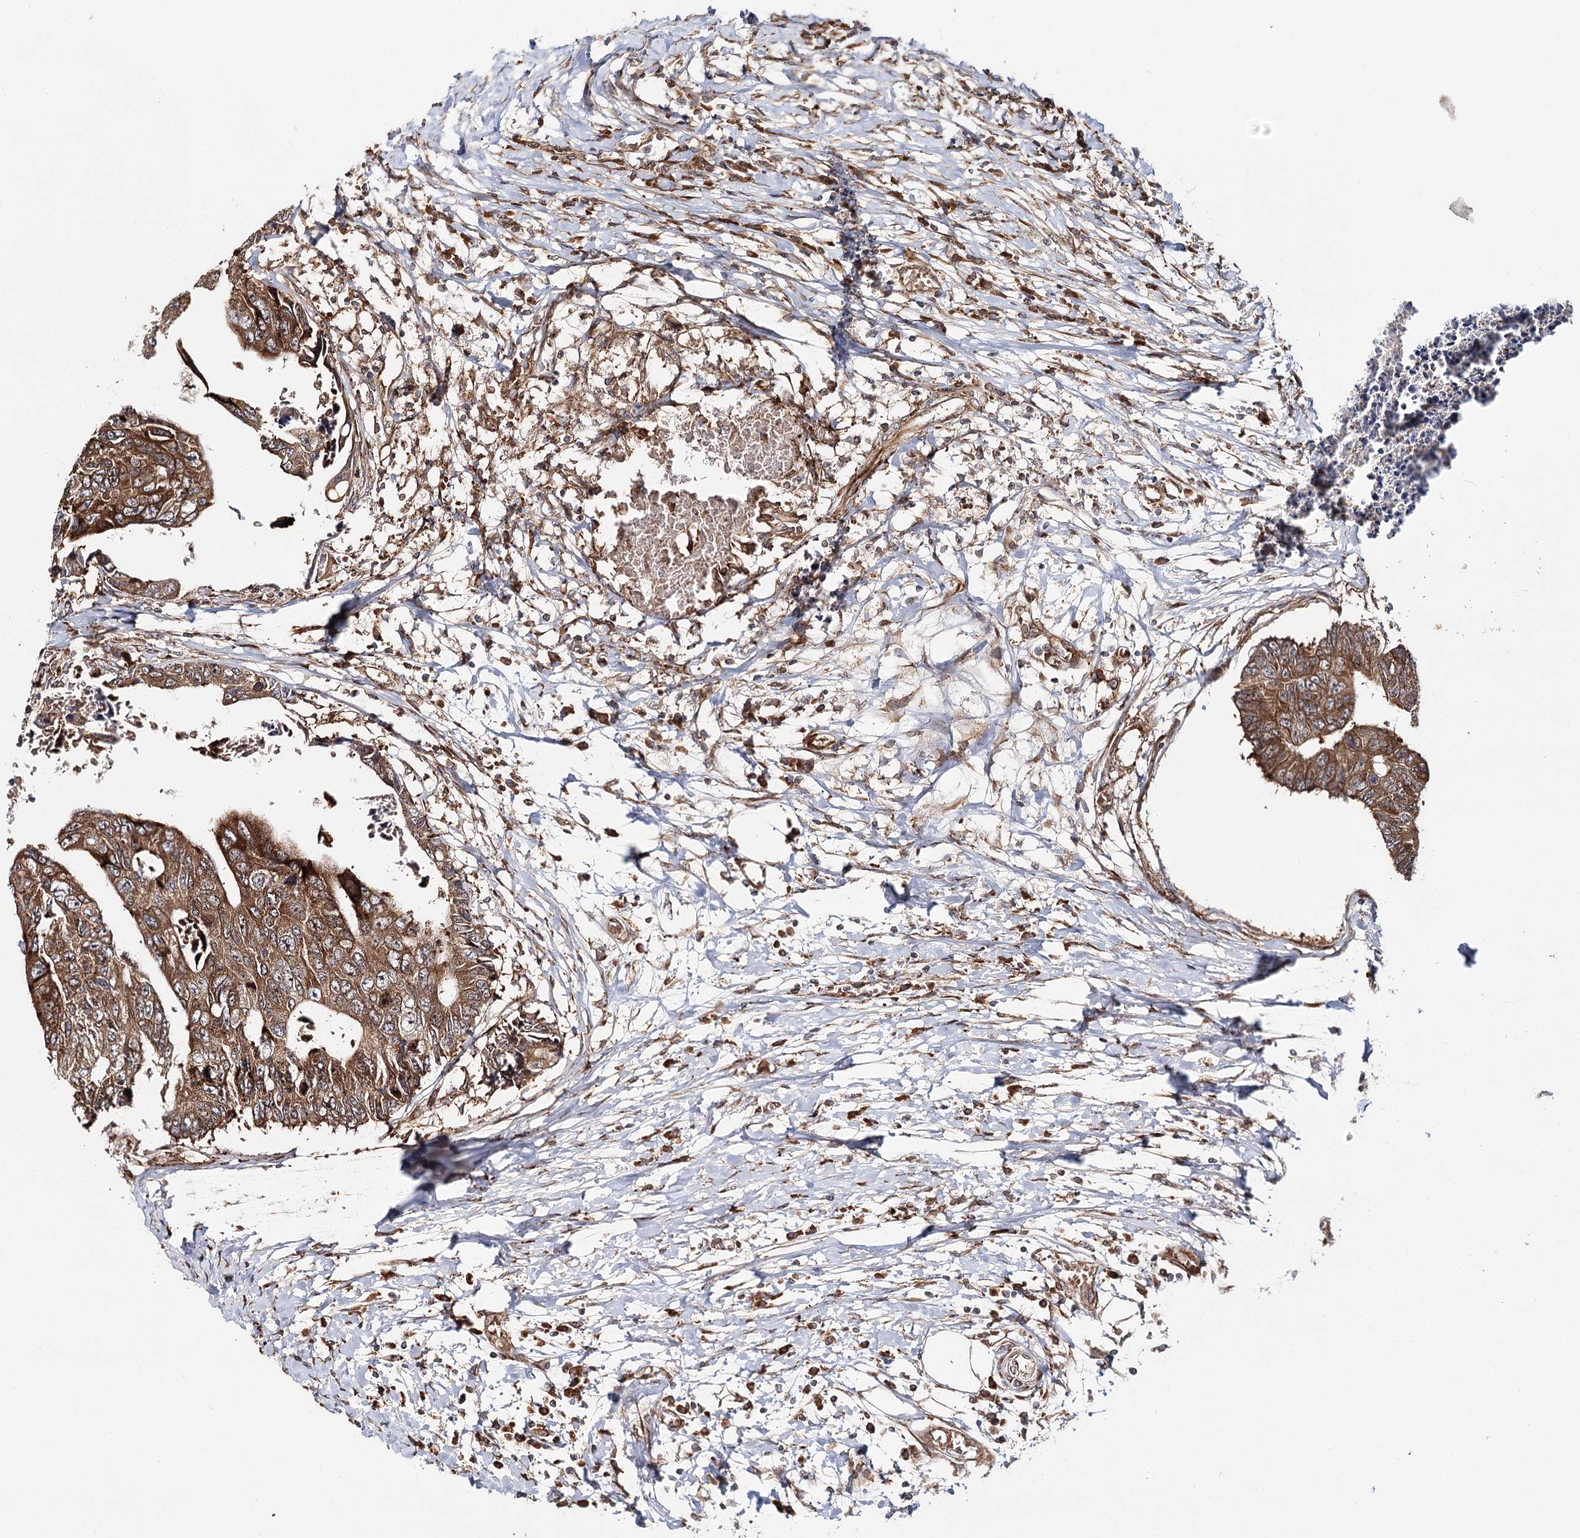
{"staining": {"intensity": "moderate", "quantity": ">75%", "location": "cytoplasmic/membranous"}, "tissue": "colorectal cancer", "cell_type": "Tumor cells", "image_type": "cancer", "snomed": [{"axis": "morphology", "description": "Adenocarcinoma, NOS"}, {"axis": "topography", "description": "Rectum"}], "caption": "This histopathology image displays IHC staining of colorectal adenocarcinoma, with medium moderate cytoplasmic/membranous expression in approximately >75% of tumor cells.", "gene": "MKNK1", "patient": {"sex": "male", "age": 84}}